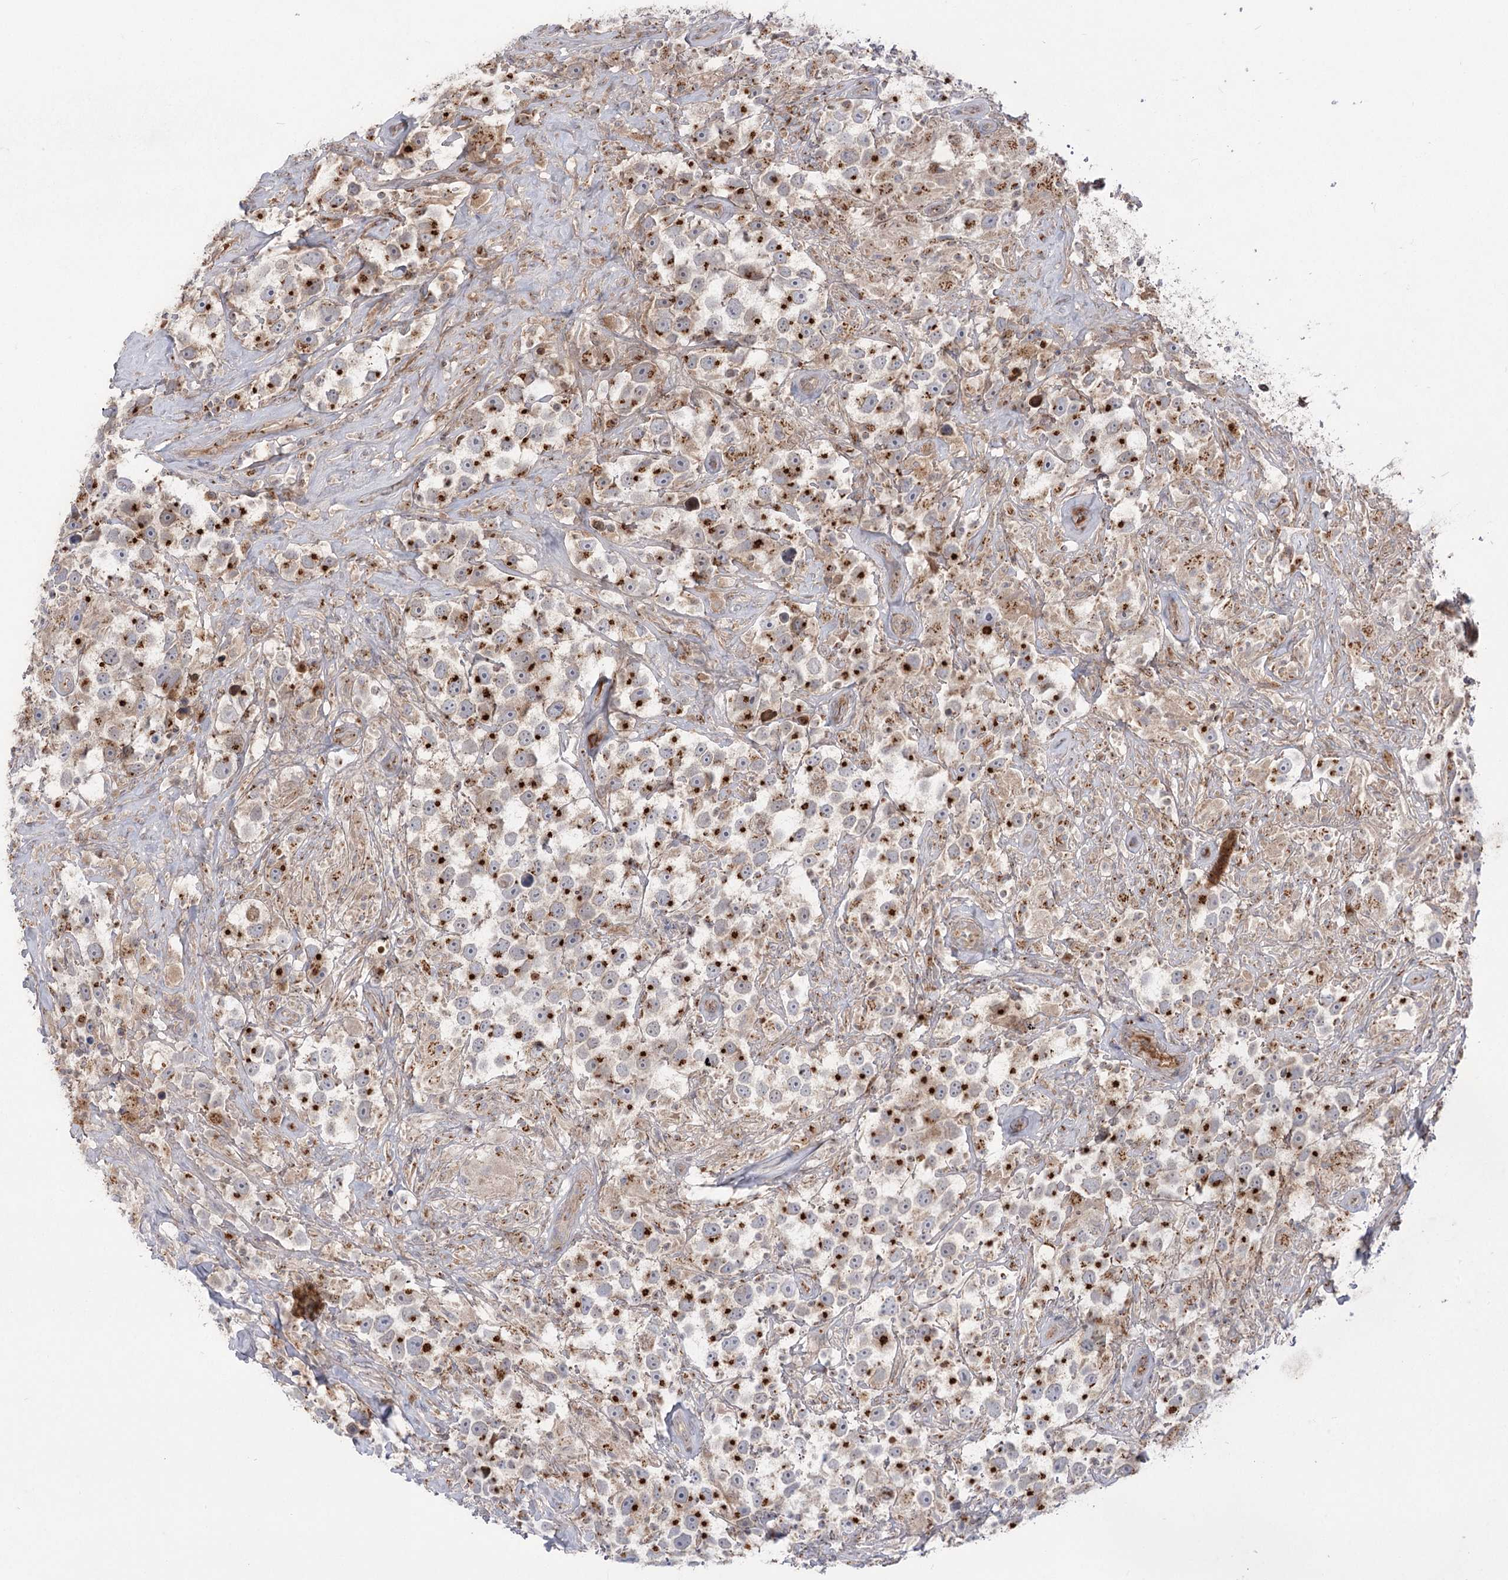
{"staining": {"intensity": "moderate", "quantity": ">75%", "location": "cytoplasmic/membranous"}, "tissue": "testis cancer", "cell_type": "Tumor cells", "image_type": "cancer", "snomed": [{"axis": "morphology", "description": "Seminoma, NOS"}, {"axis": "topography", "description": "Testis"}], "caption": "Immunohistochemical staining of human seminoma (testis) exhibits medium levels of moderate cytoplasmic/membranous staining in approximately >75% of tumor cells. (DAB (3,3'-diaminobenzidine) IHC with brightfield microscopy, high magnification).", "gene": "GBF1", "patient": {"sex": "male", "age": 49}}